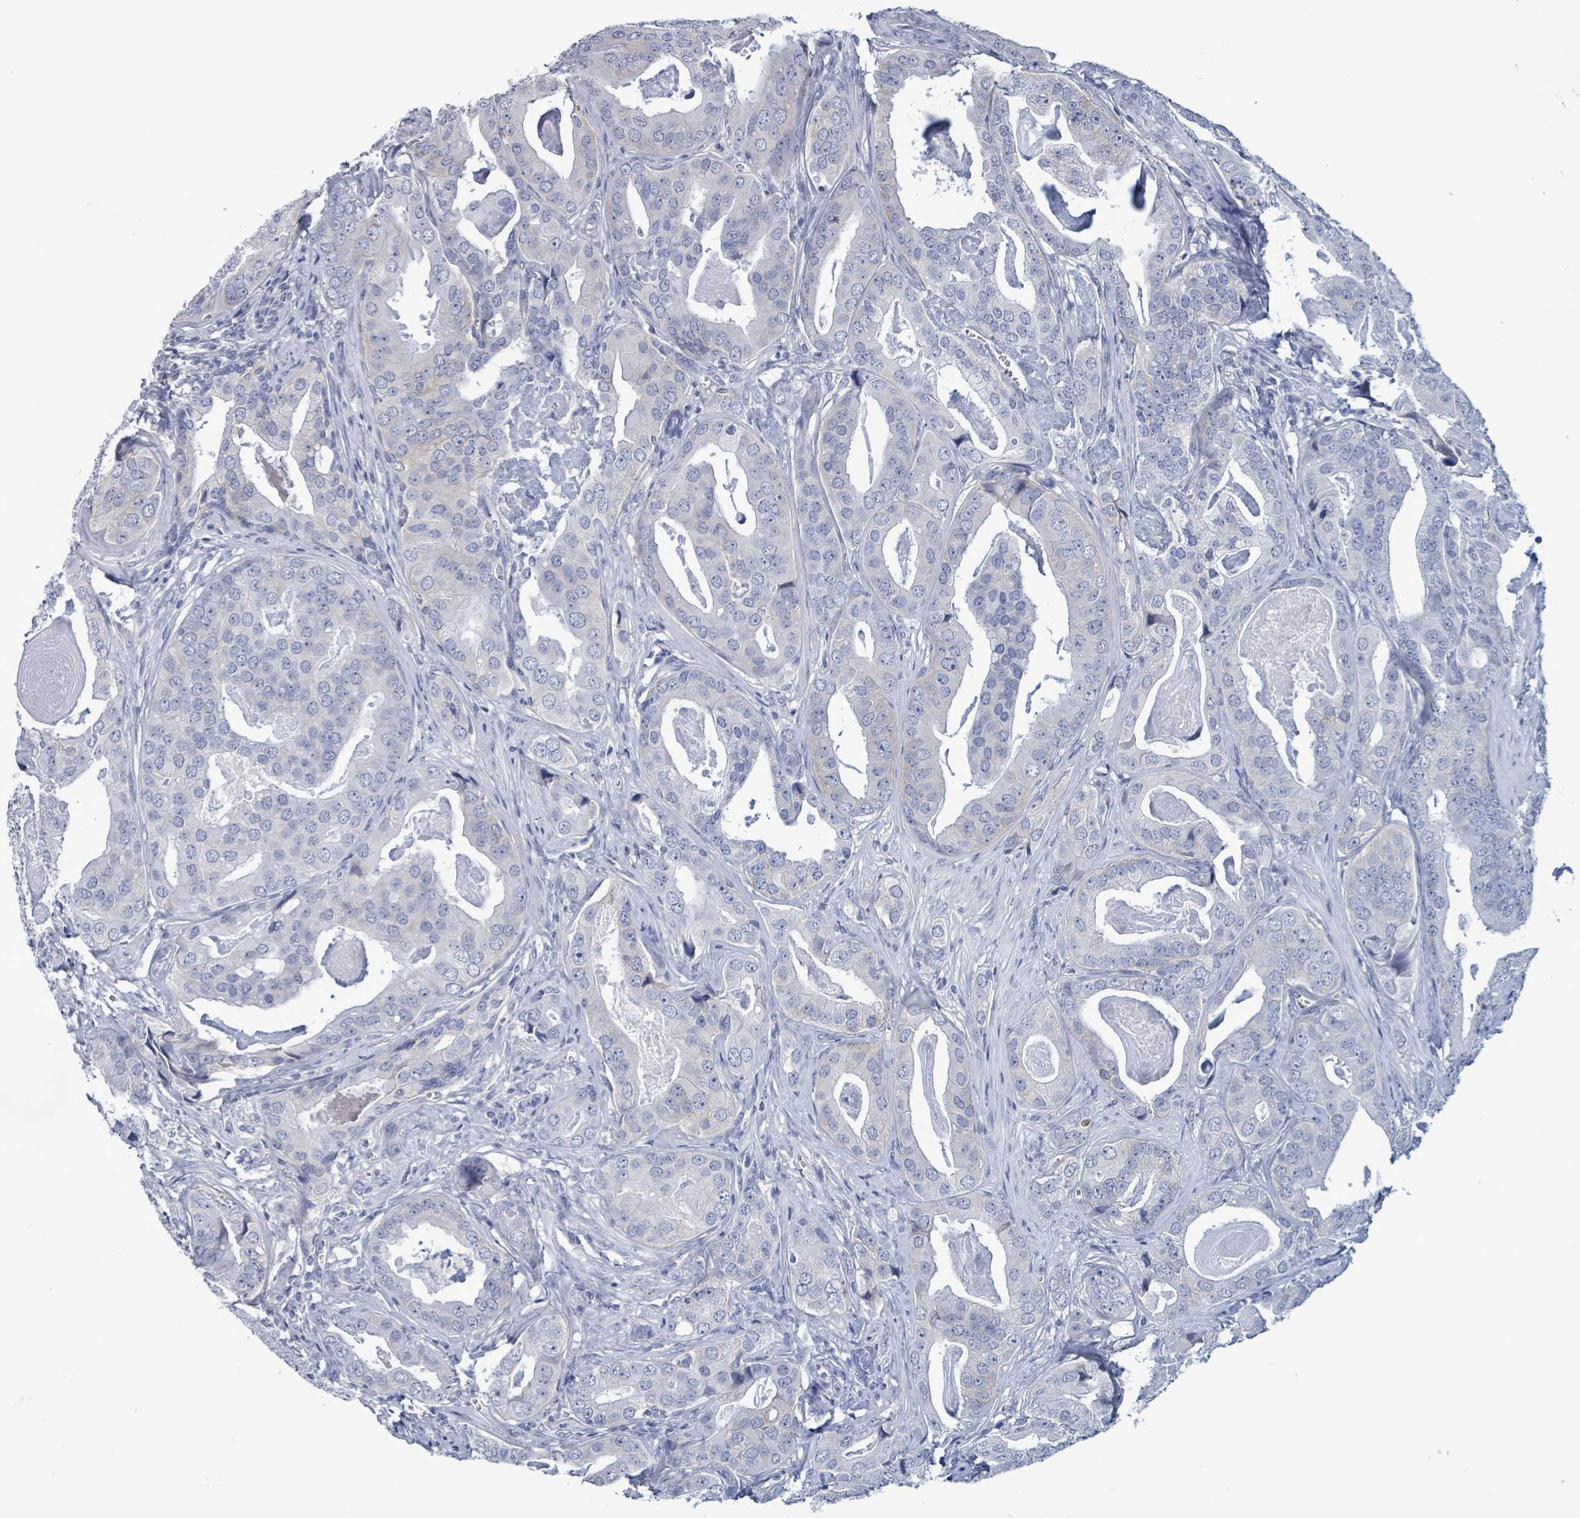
{"staining": {"intensity": "negative", "quantity": "none", "location": "none"}, "tissue": "prostate cancer", "cell_type": "Tumor cells", "image_type": "cancer", "snomed": [{"axis": "morphology", "description": "Adenocarcinoma, High grade"}, {"axis": "topography", "description": "Prostate"}], "caption": "IHC photomicrograph of neoplastic tissue: prostate adenocarcinoma (high-grade) stained with DAB shows no significant protein positivity in tumor cells.", "gene": "BSG", "patient": {"sex": "male", "age": 71}}